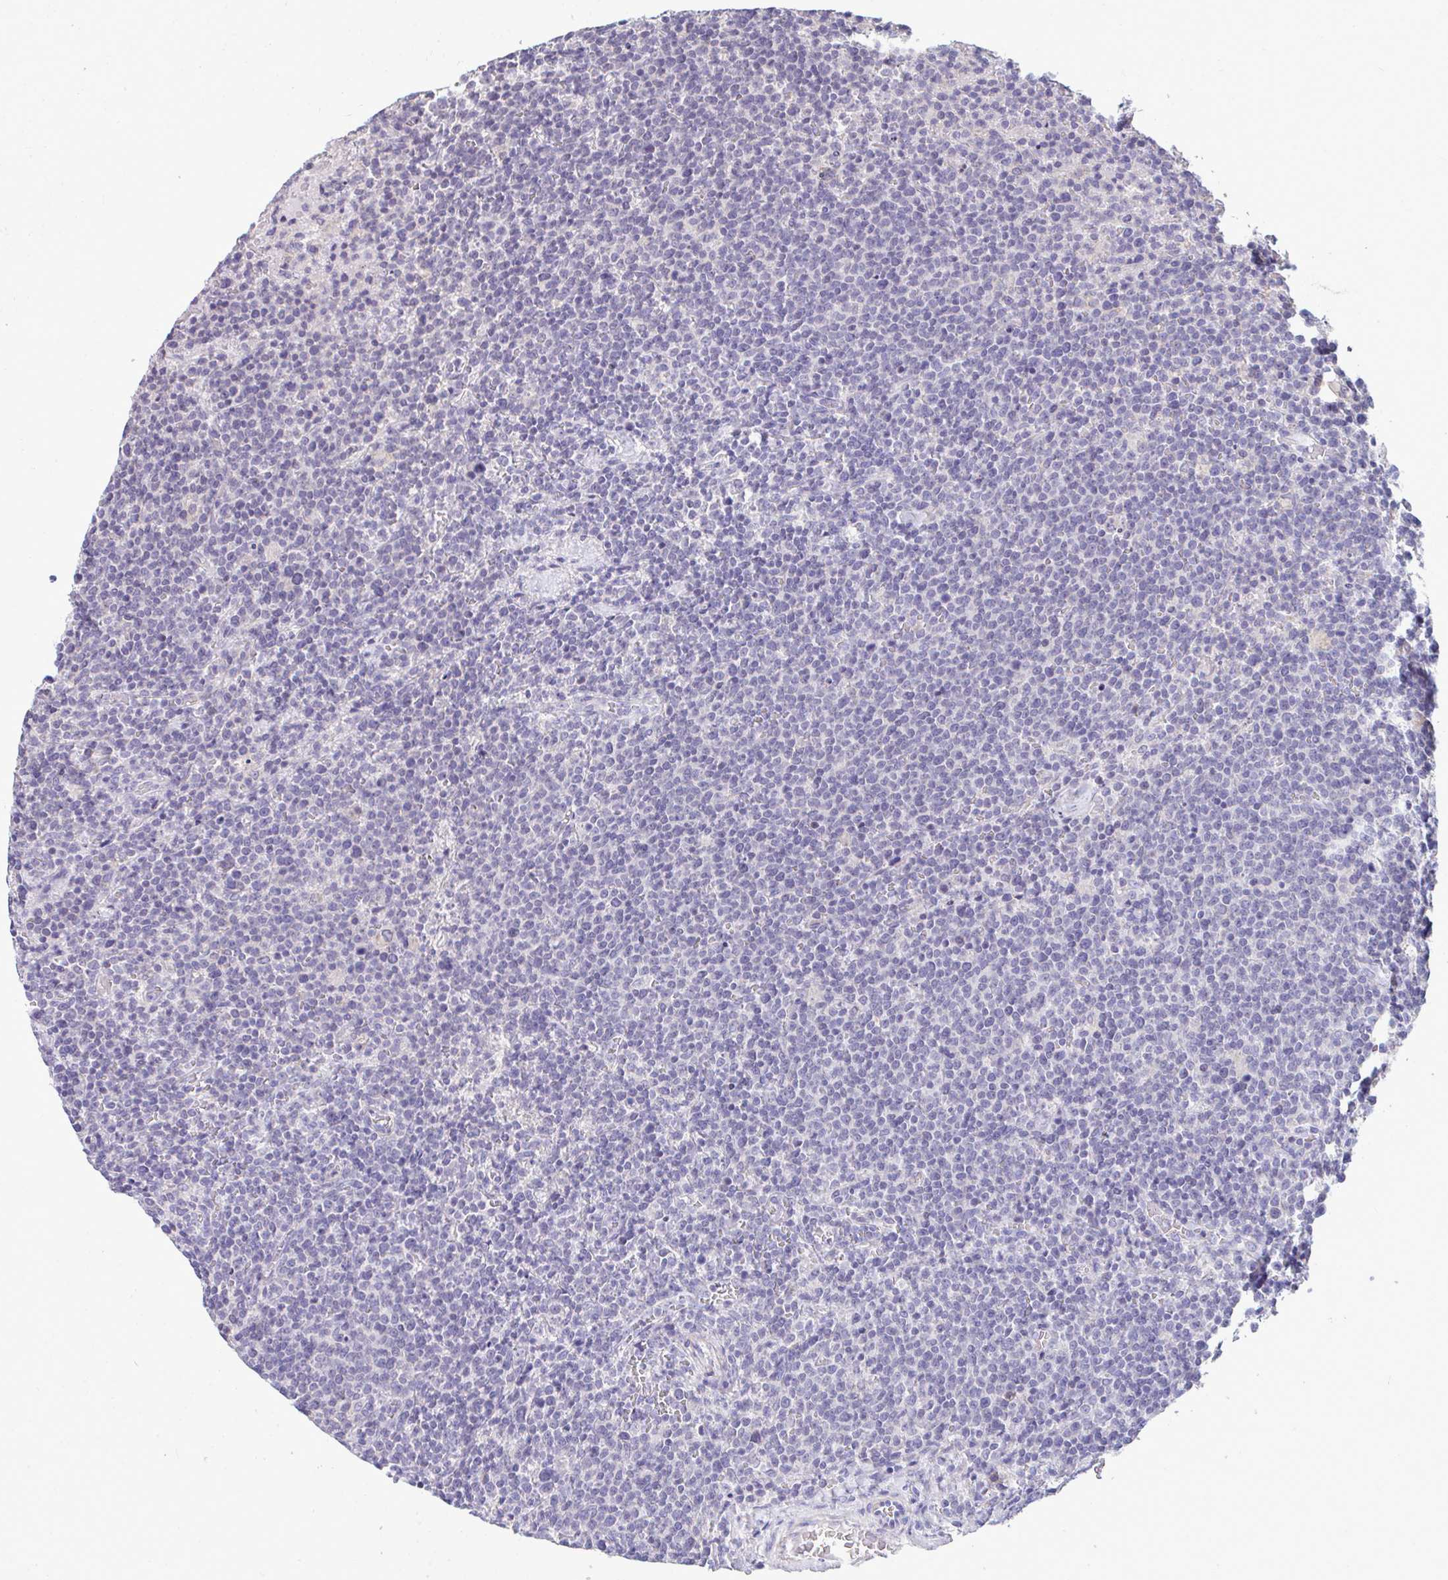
{"staining": {"intensity": "negative", "quantity": "none", "location": "none"}, "tissue": "lymphoma", "cell_type": "Tumor cells", "image_type": "cancer", "snomed": [{"axis": "morphology", "description": "Malignant lymphoma, non-Hodgkin's type, High grade"}, {"axis": "topography", "description": "Lymph node"}], "caption": "An image of human high-grade malignant lymphoma, non-Hodgkin's type is negative for staining in tumor cells.", "gene": "PIGK", "patient": {"sex": "male", "age": 61}}